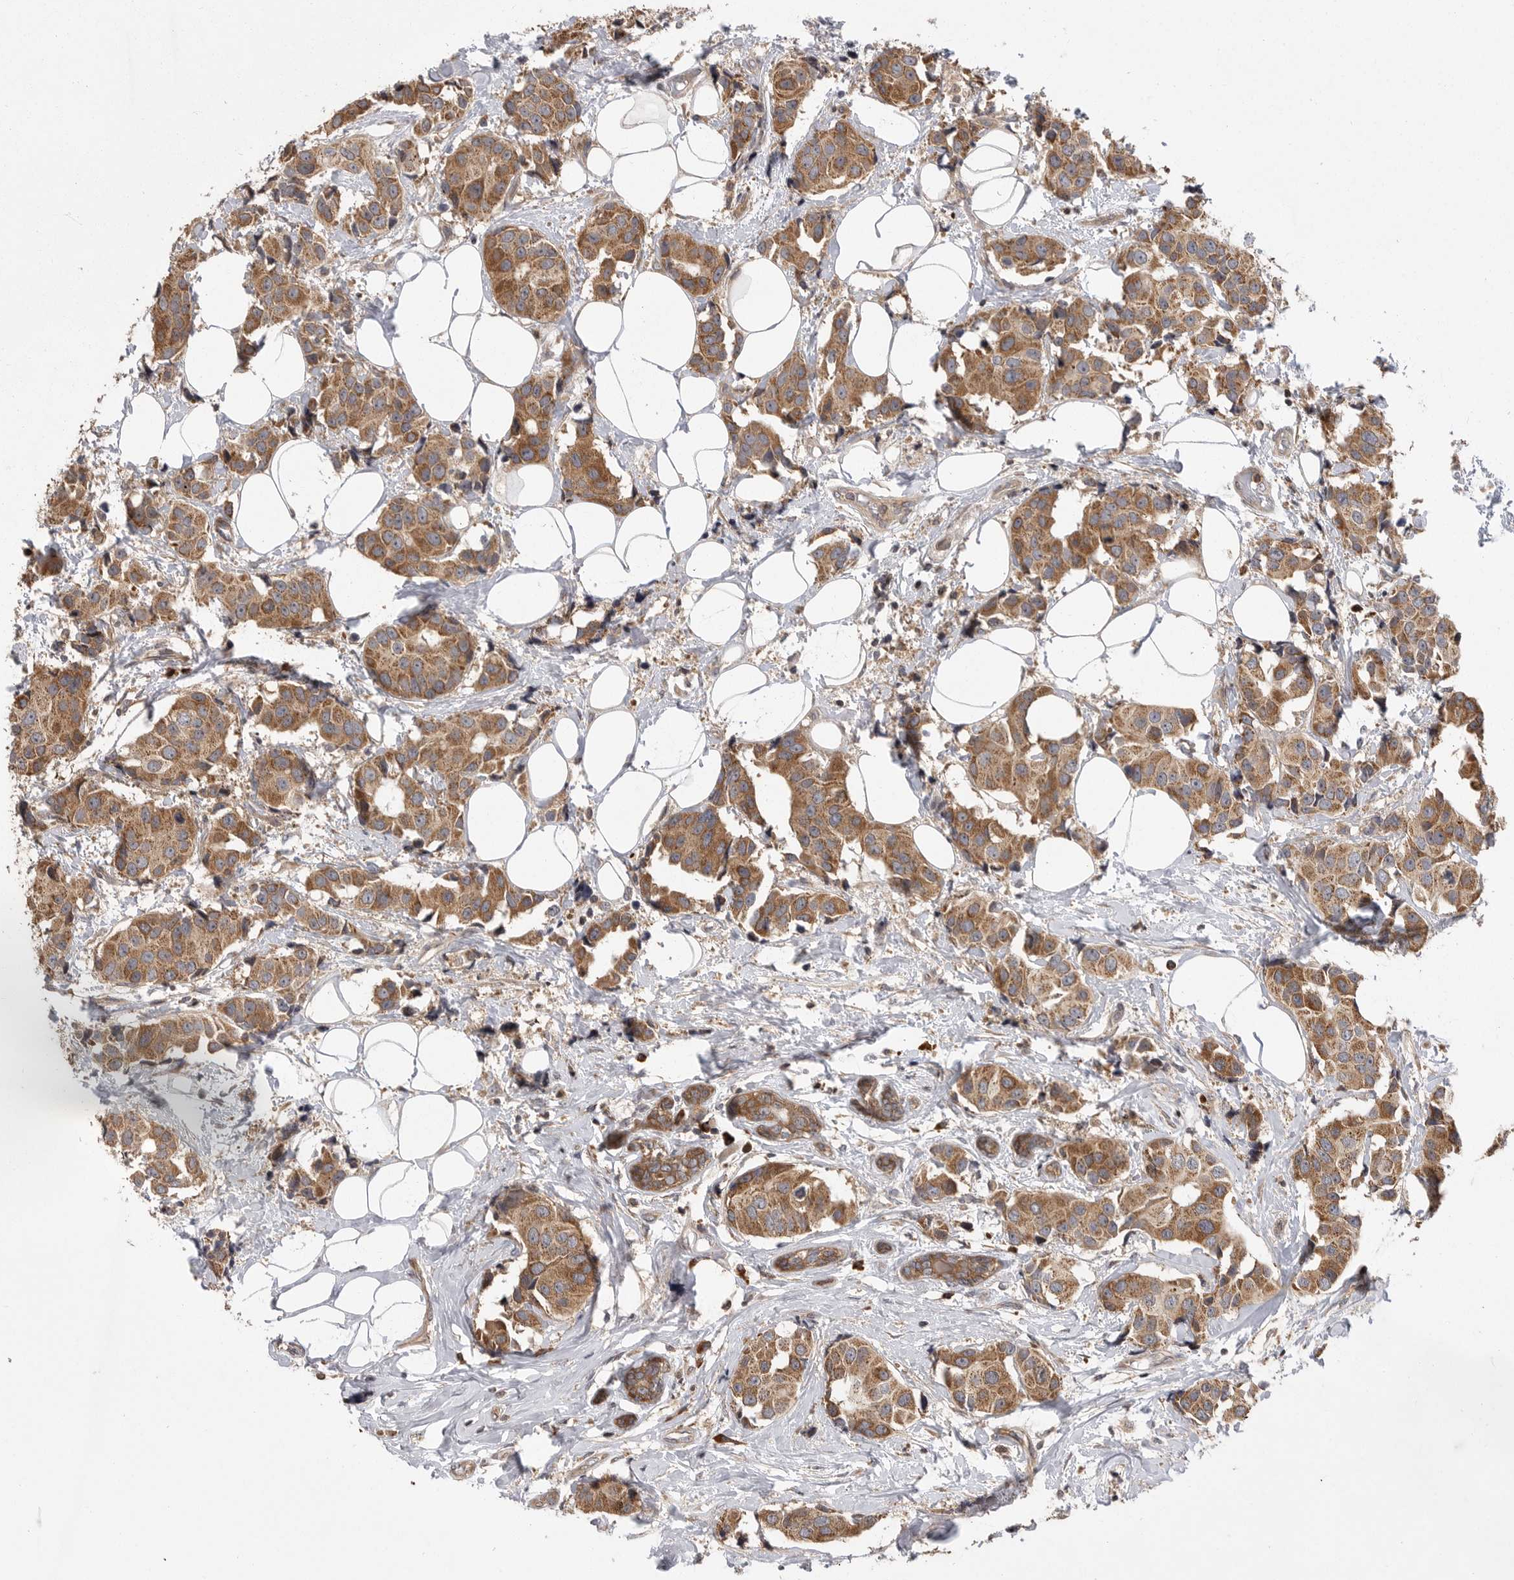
{"staining": {"intensity": "moderate", "quantity": ">75%", "location": "cytoplasmic/membranous"}, "tissue": "breast cancer", "cell_type": "Tumor cells", "image_type": "cancer", "snomed": [{"axis": "morphology", "description": "Normal tissue, NOS"}, {"axis": "morphology", "description": "Duct carcinoma"}, {"axis": "topography", "description": "Breast"}], "caption": "Human infiltrating ductal carcinoma (breast) stained with a protein marker reveals moderate staining in tumor cells.", "gene": "OXR1", "patient": {"sex": "female", "age": 39}}